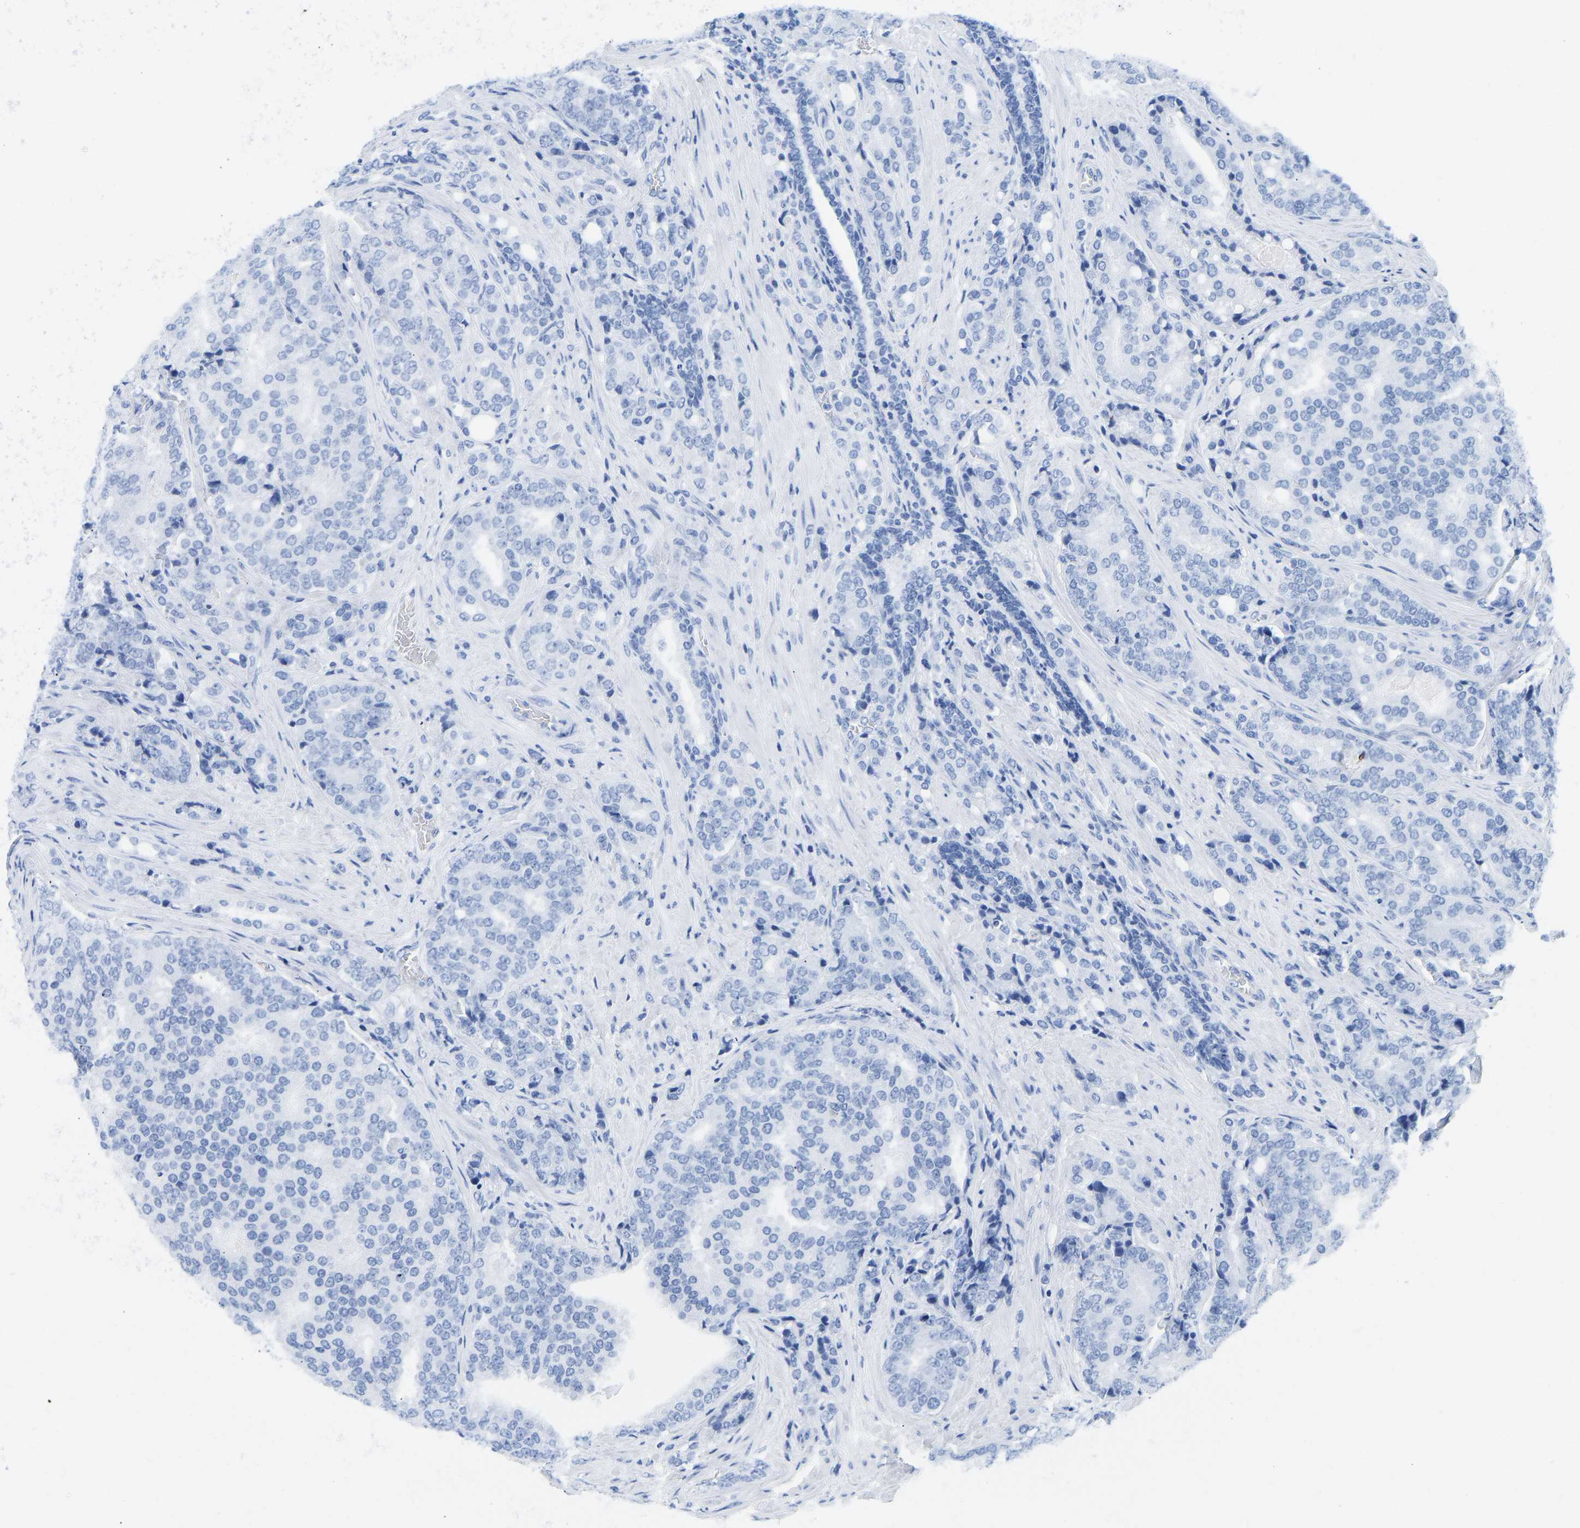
{"staining": {"intensity": "negative", "quantity": "none", "location": "none"}, "tissue": "prostate cancer", "cell_type": "Tumor cells", "image_type": "cancer", "snomed": [{"axis": "morphology", "description": "Adenocarcinoma, High grade"}, {"axis": "topography", "description": "Prostate"}], "caption": "Tumor cells are negative for protein expression in human prostate cancer (high-grade adenocarcinoma). (DAB immunohistochemistry, high magnification).", "gene": "ELMO2", "patient": {"sex": "male", "age": 50}}